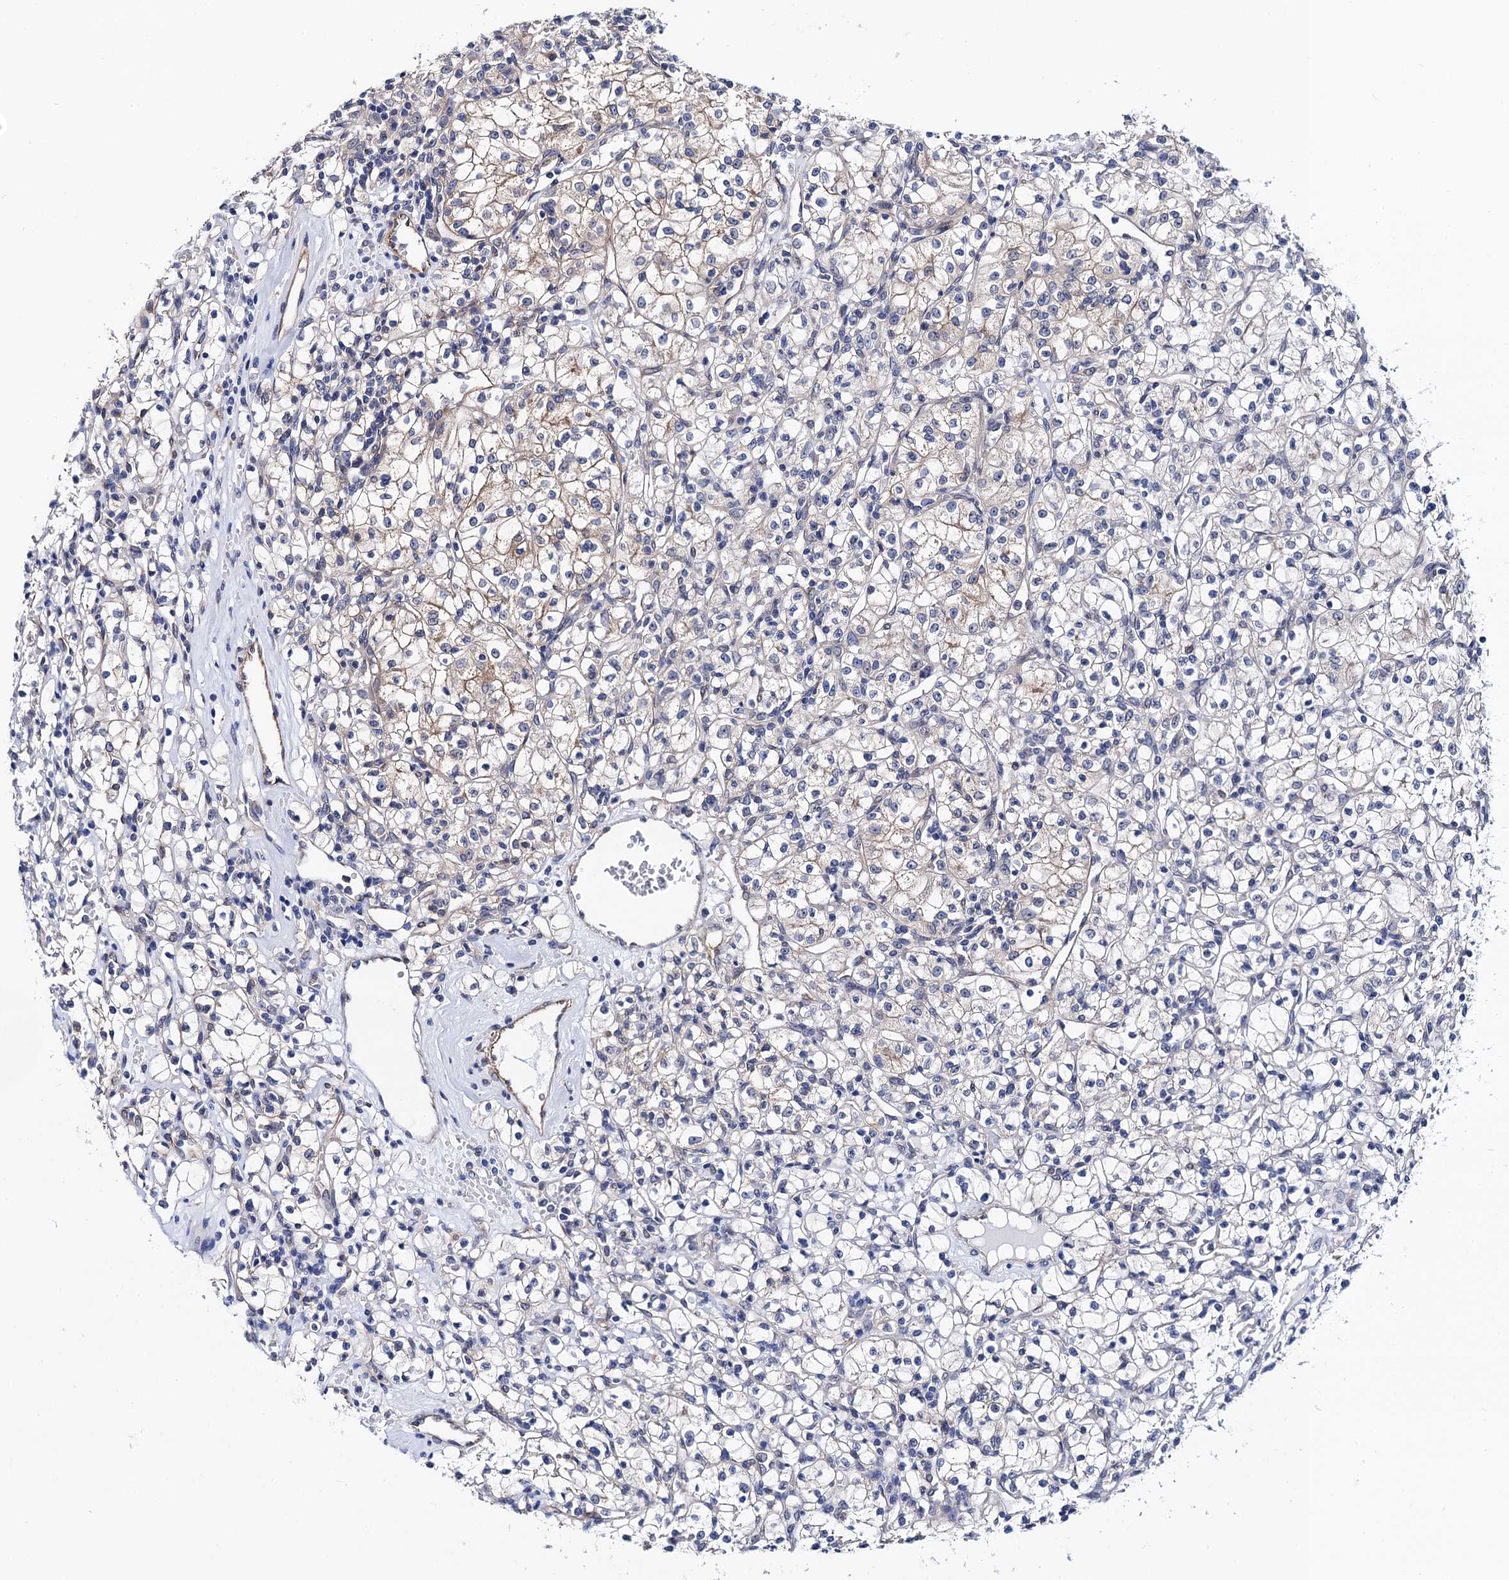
{"staining": {"intensity": "weak", "quantity": "<25%", "location": "cytoplasmic/membranous"}, "tissue": "renal cancer", "cell_type": "Tumor cells", "image_type": "cancer", "snomed": [{"axis": "morphology", "description": "Adenocarcinoma, NOS"}, {"axis": "topography", "description": "Kidney"}], "caption": "This histopathology image is of renal adenocarcinoma stained with immunohistochemistry to label a protein in brown with the nuclei are counter-stained blue. There is no positivity in tumor cells. The staining was performed using DAB to visualize the protein expression in brown, while the nuclei were stained in blue with hematoxylin (Magnification: 20x).", "gene": "ZDHHC18", "patient": {"sex": "female", "age": 59}}